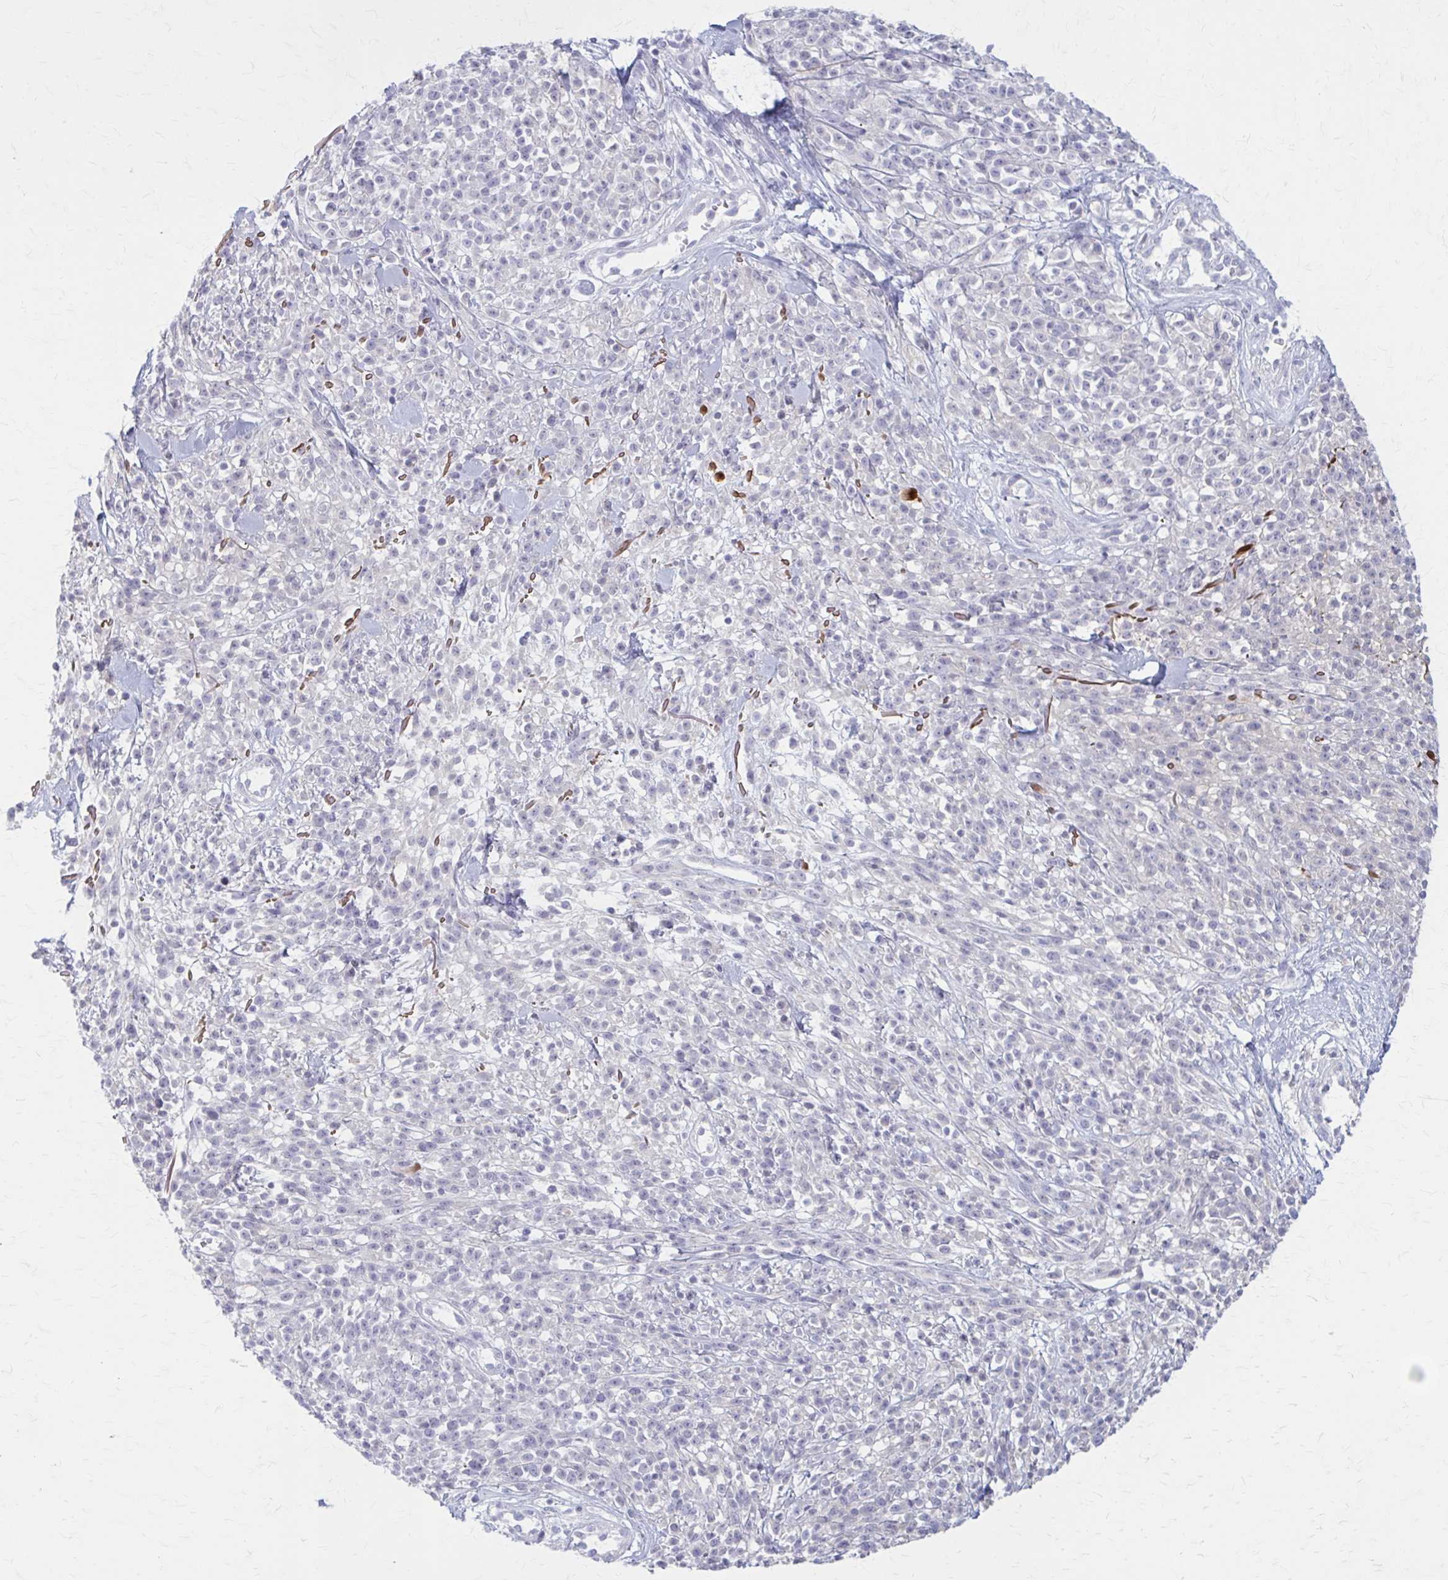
{"staining": {"intensity": "negative", "quantity": "none", "location": "none"}, "tissue": "melanoma", "cell_type": "Tumor cells", "image_type": "cancer", "snomed": [{"axis": "morphology", "description": "Malignant melanoma, NOS"}, {"axis": "topography", "description": "Skin"}, {"axis": "topography", "description": "Skin of trunk"}], "caption": "Immunohistochemistry (IHC) micrograph of neoplastic tissue: malignant melanoma stained with DAB (3,3'-diaminobenzidine) exhibits no significant protein expression in tumor cells.", "gene": "SERPIND1", "patient": {"sex": "male", "age": 74}}